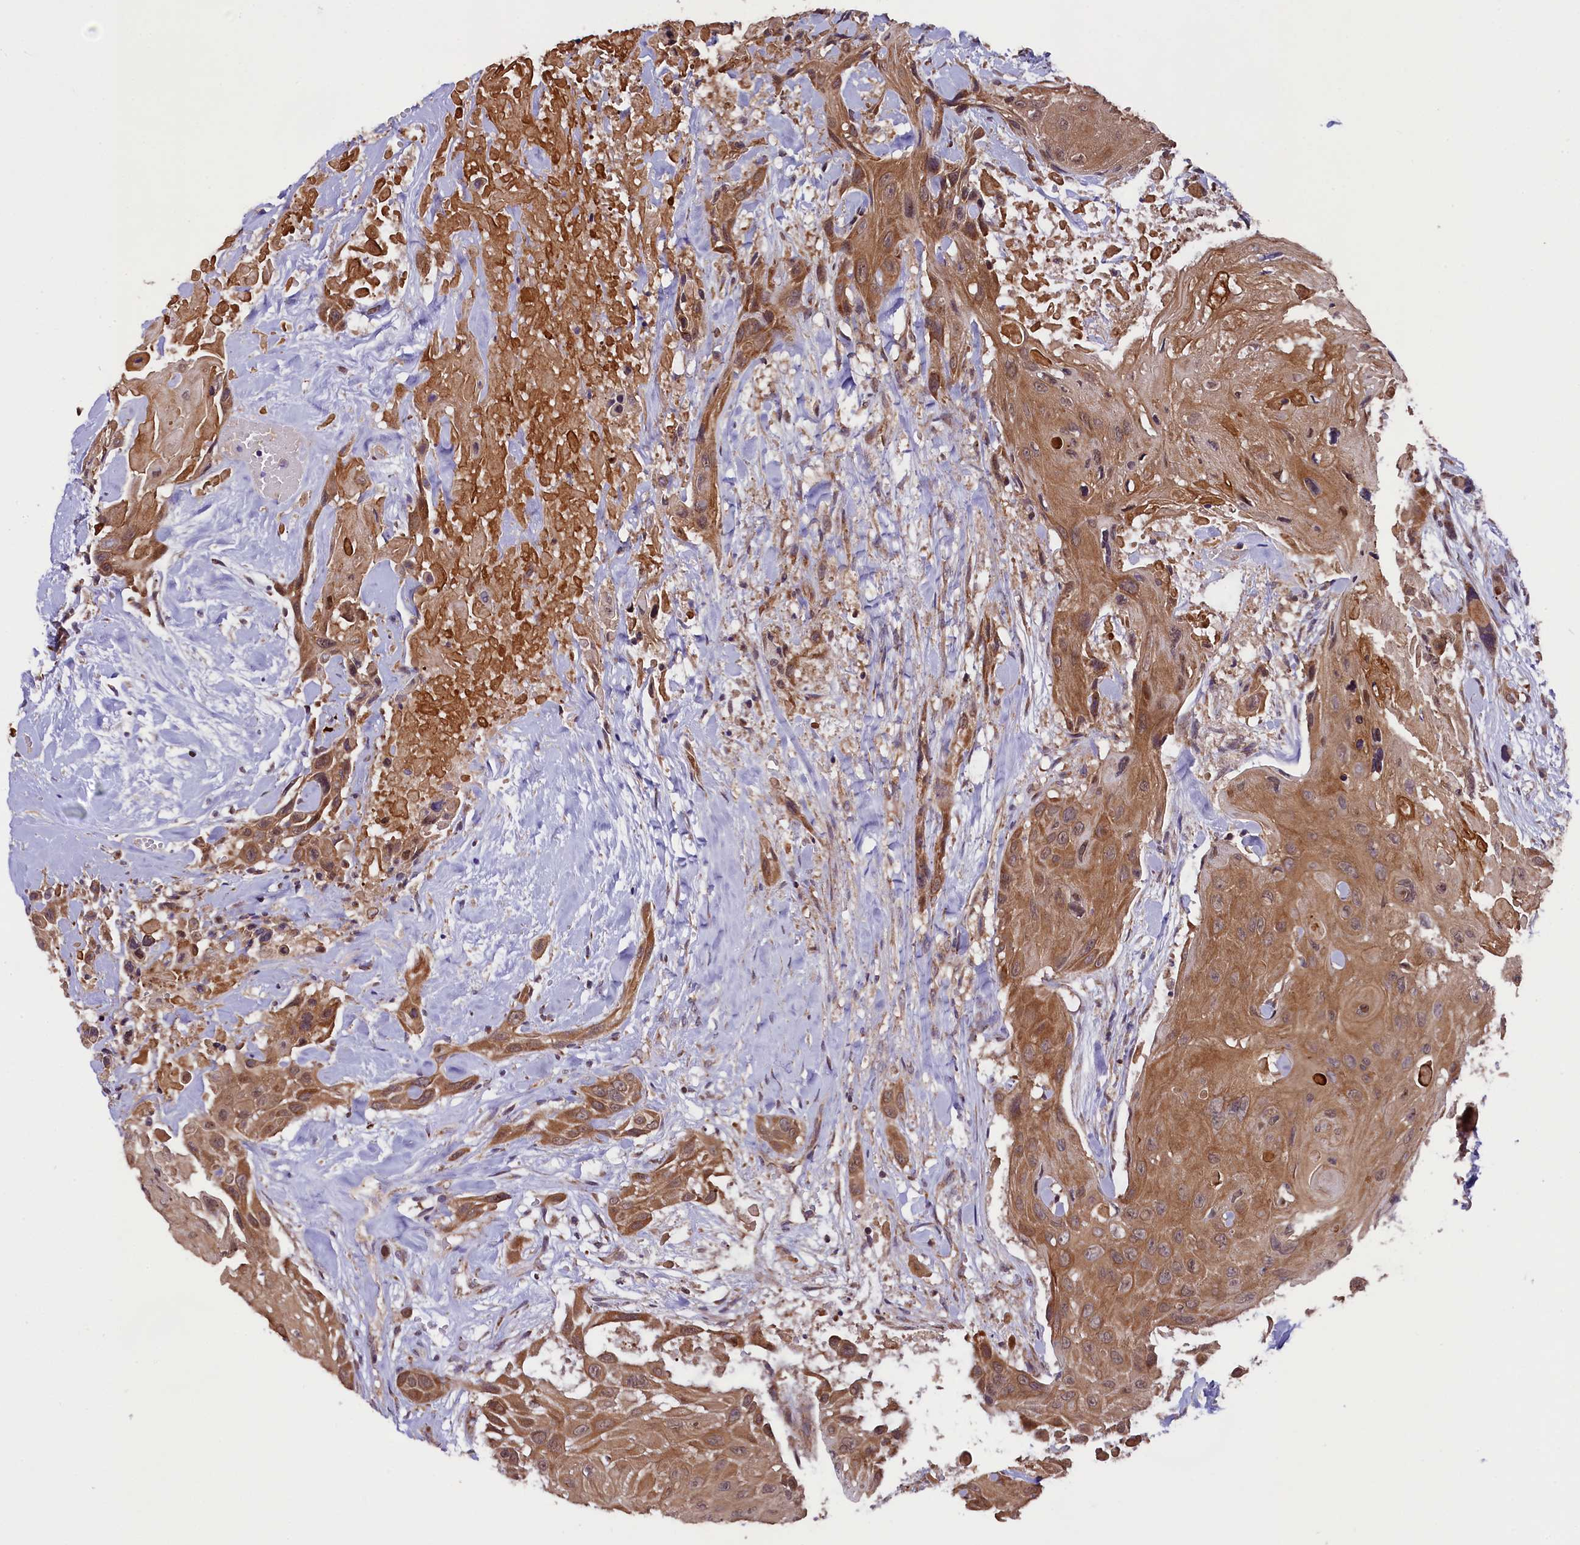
{"staining": {"intensity": "moderate", "quantity": ">75%", "location": "cytoplasmic/membranous"}, "tissue": "head and neck cancer", "cell_type": "Tumor cells", "image_type": "cancer", "snomed": [{"axis": "morphology", "description": "Squamous cell carcinoma, NOS"}, {"axis": "topography", "description": "Head-Neck"}], "caption": "Human head and neck cancer stained with a brown dye demonstrates moderate cytoplasmic/membranous positive expression in about >75% of tumor cells.", "gene": "DOHH", "patient": {"sex": "male", "age": 81}}